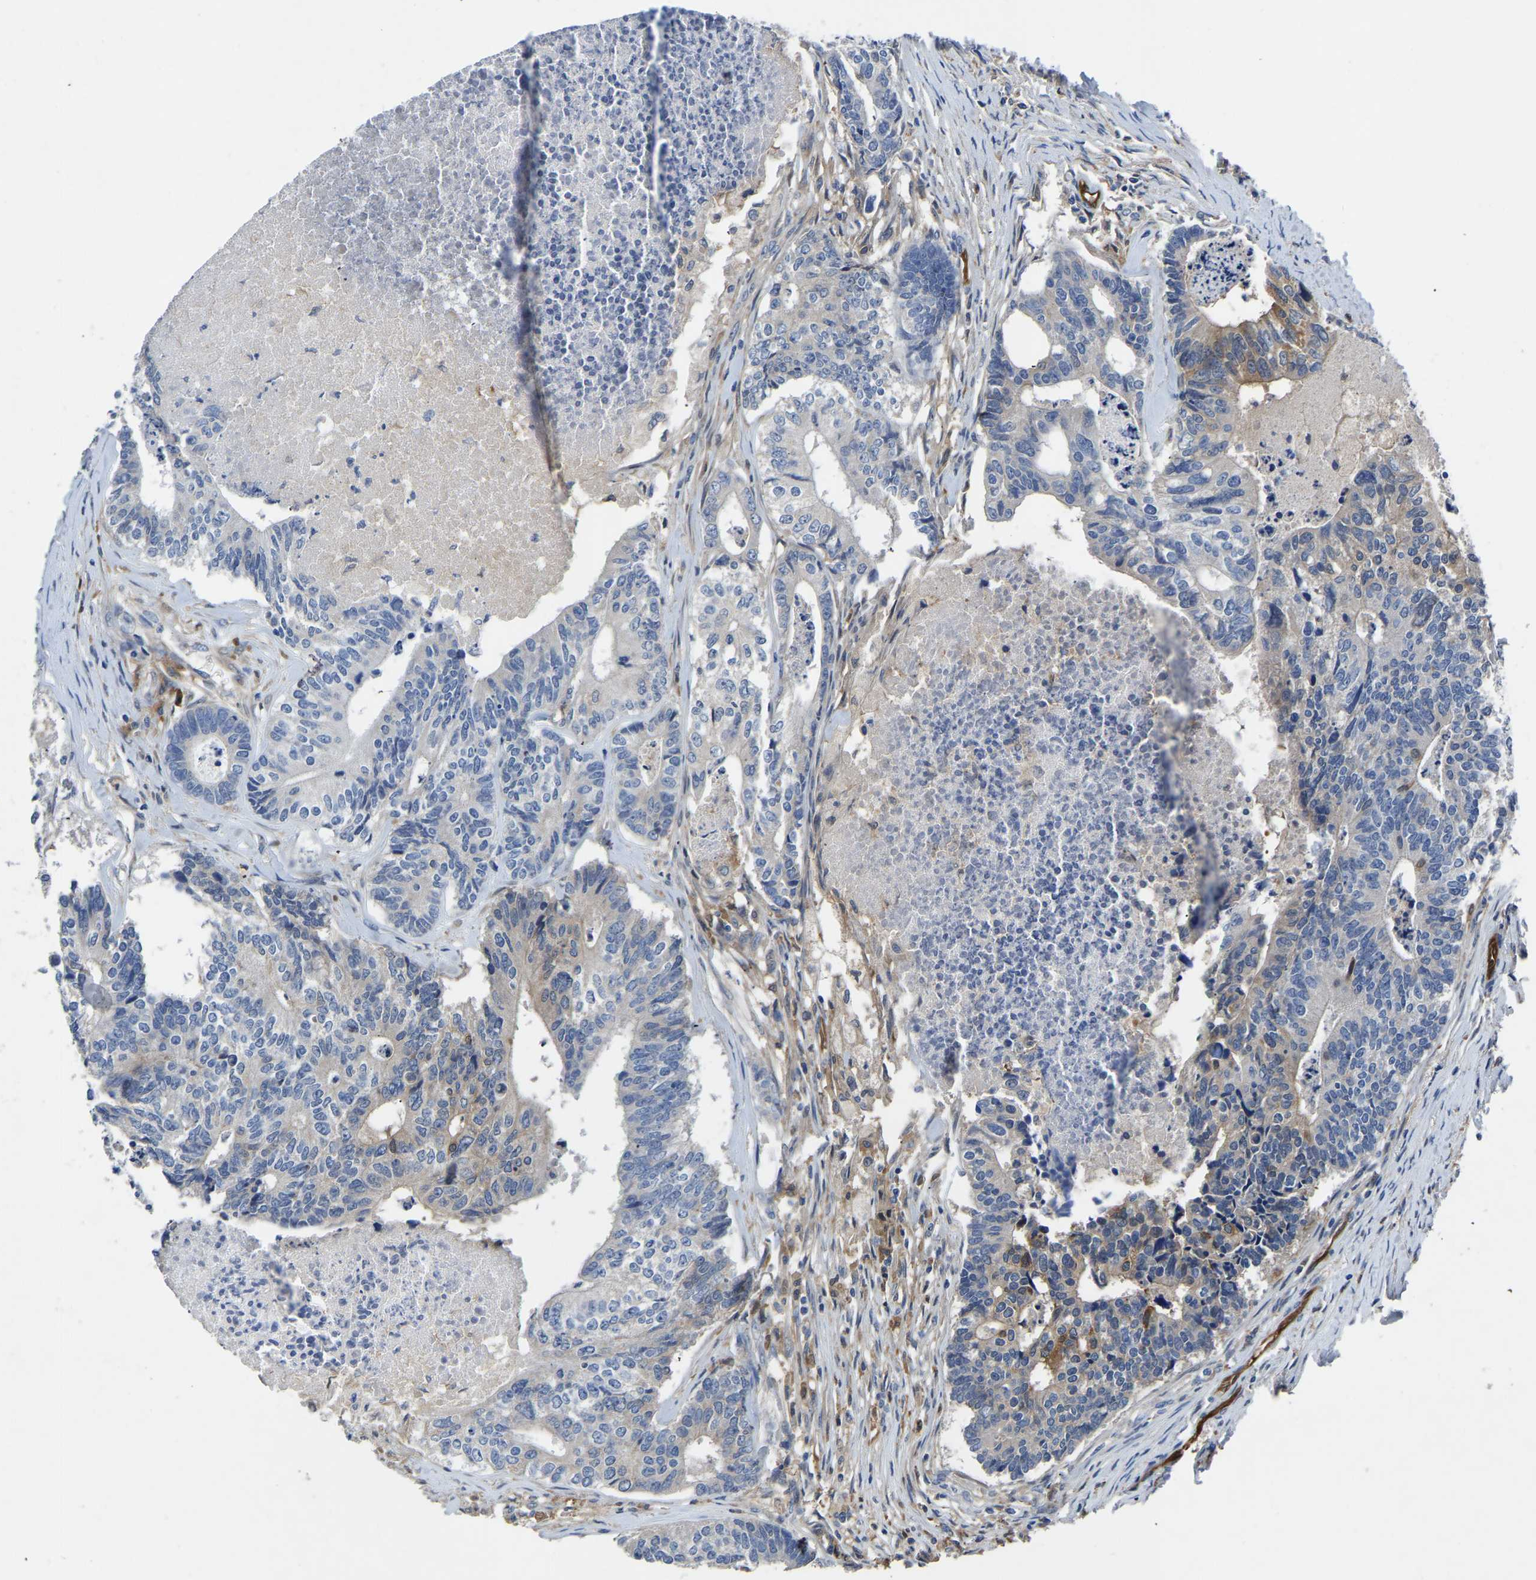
{"staining": {"intensity": "moderate", "quantity": "<25%", "location": "cytoplasmic/membranous"}, "tissue": "colorectal cancer", "cell_type": "Tumor cells", "image_type": "cancer", "snomed": [{"axis": "morphology", "description": "Adenocarcinoma, NOS"}, {"axis": "topography", "description": "Colon"}], "caption": "Moderate cytoplasmic/membranous positivity for a protein is seen in approximately <25% of tumor cells of adenocarcinoma (colorectal) using immunohistochemistry.", "gene": "ATG2B", "patient": {"sex": "female", "age": 67}}